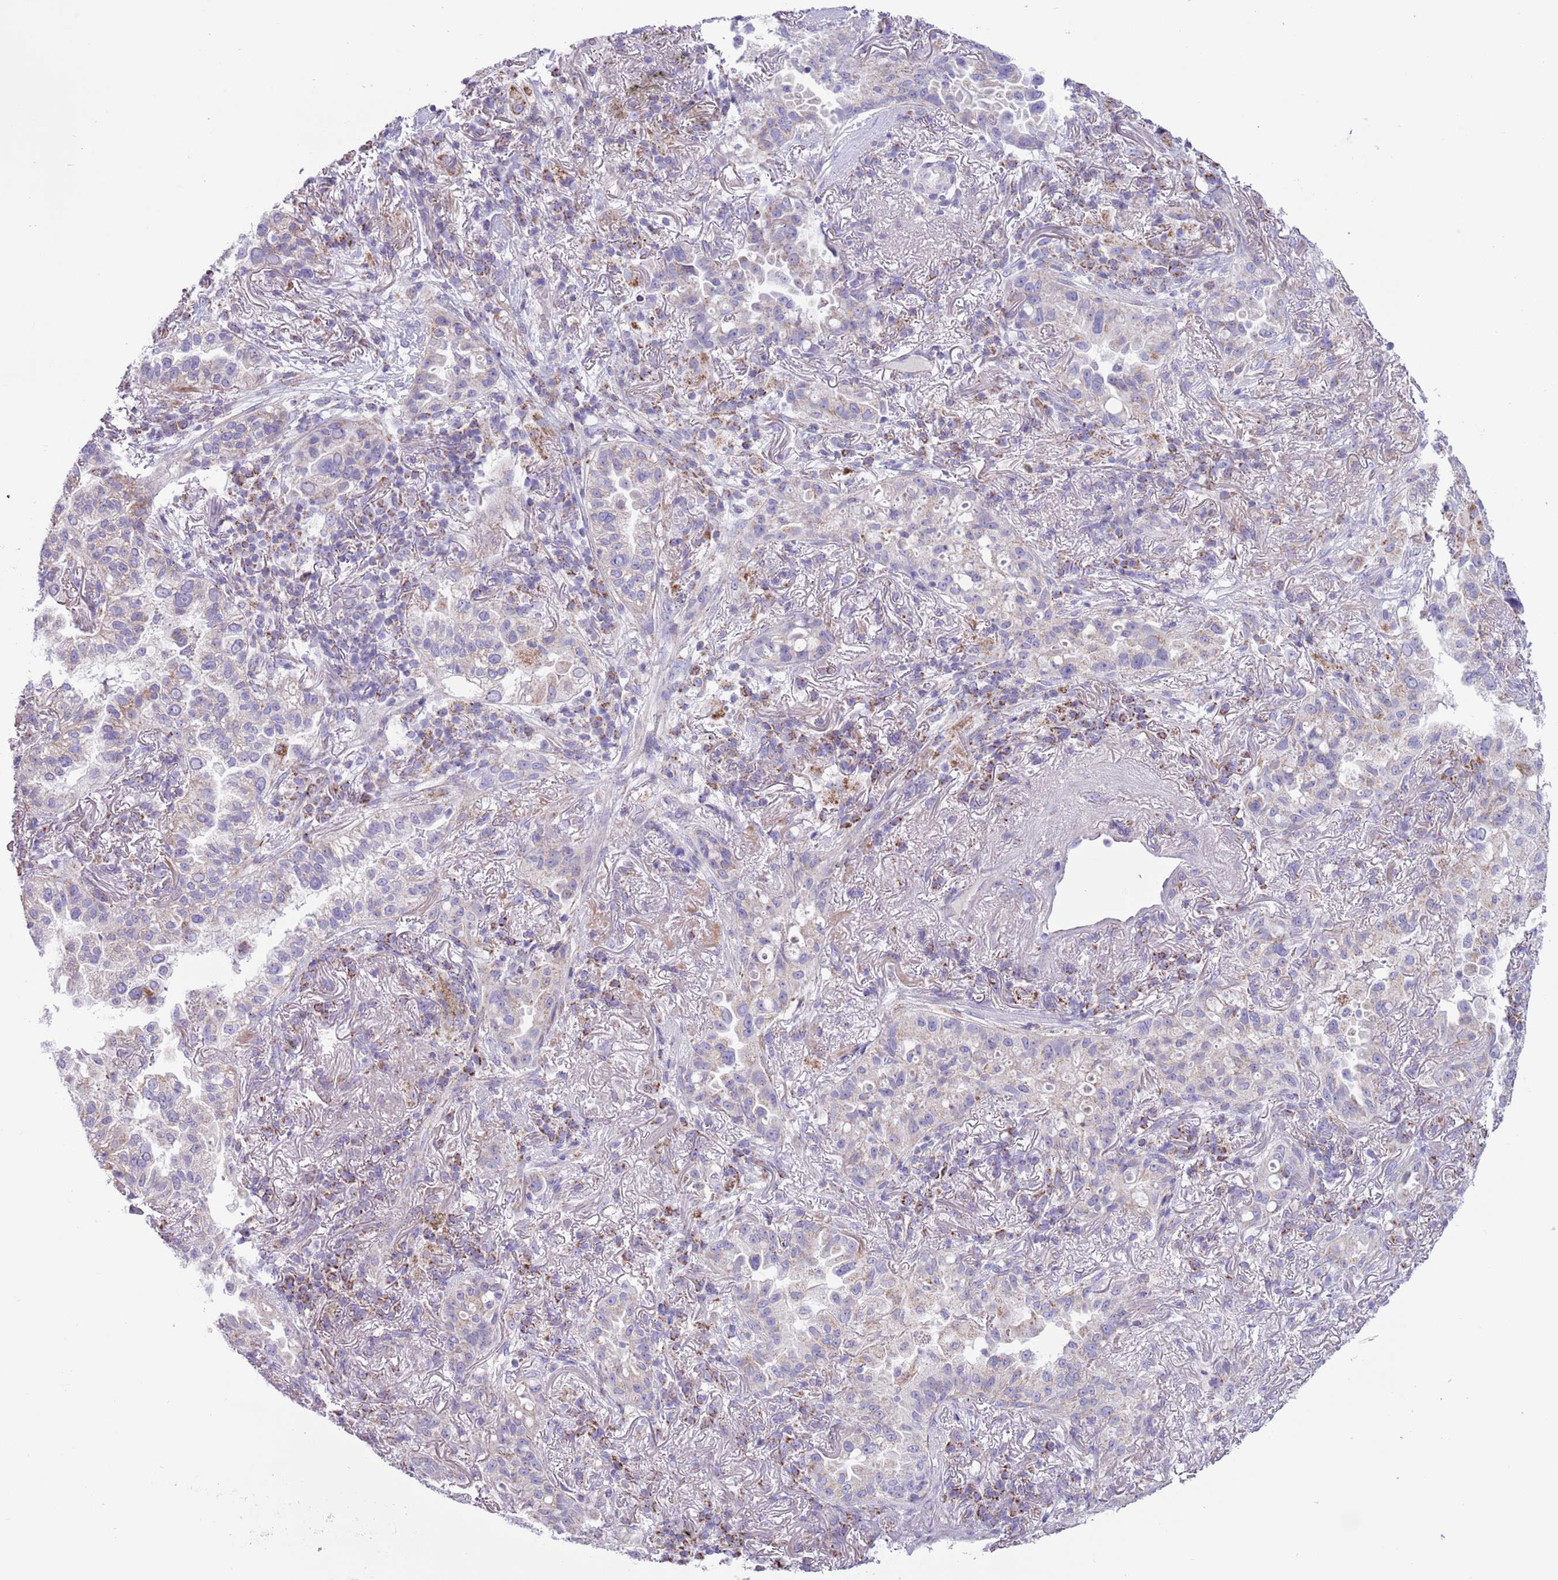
{"staining": {"intensity": "weak", "quantity": "<25%", "location": "cytoplasmic/membranous"}, "tissue": "lung cancer", "cell_type": "Tumor cells", "image_type": "cancer", "snomed": [{"axis": "morphology", "description": "Adenocarcinoma, NOS"}, {"axis": "topography", "description": "Lung"}], "caption": "Immunohistochemical staining of human lung cancer (adenocarcinoma) shows no significant expression in tumor cells.", "gene": "ATP6V1B1", "patient": {"sex": "female", "age": 69}}